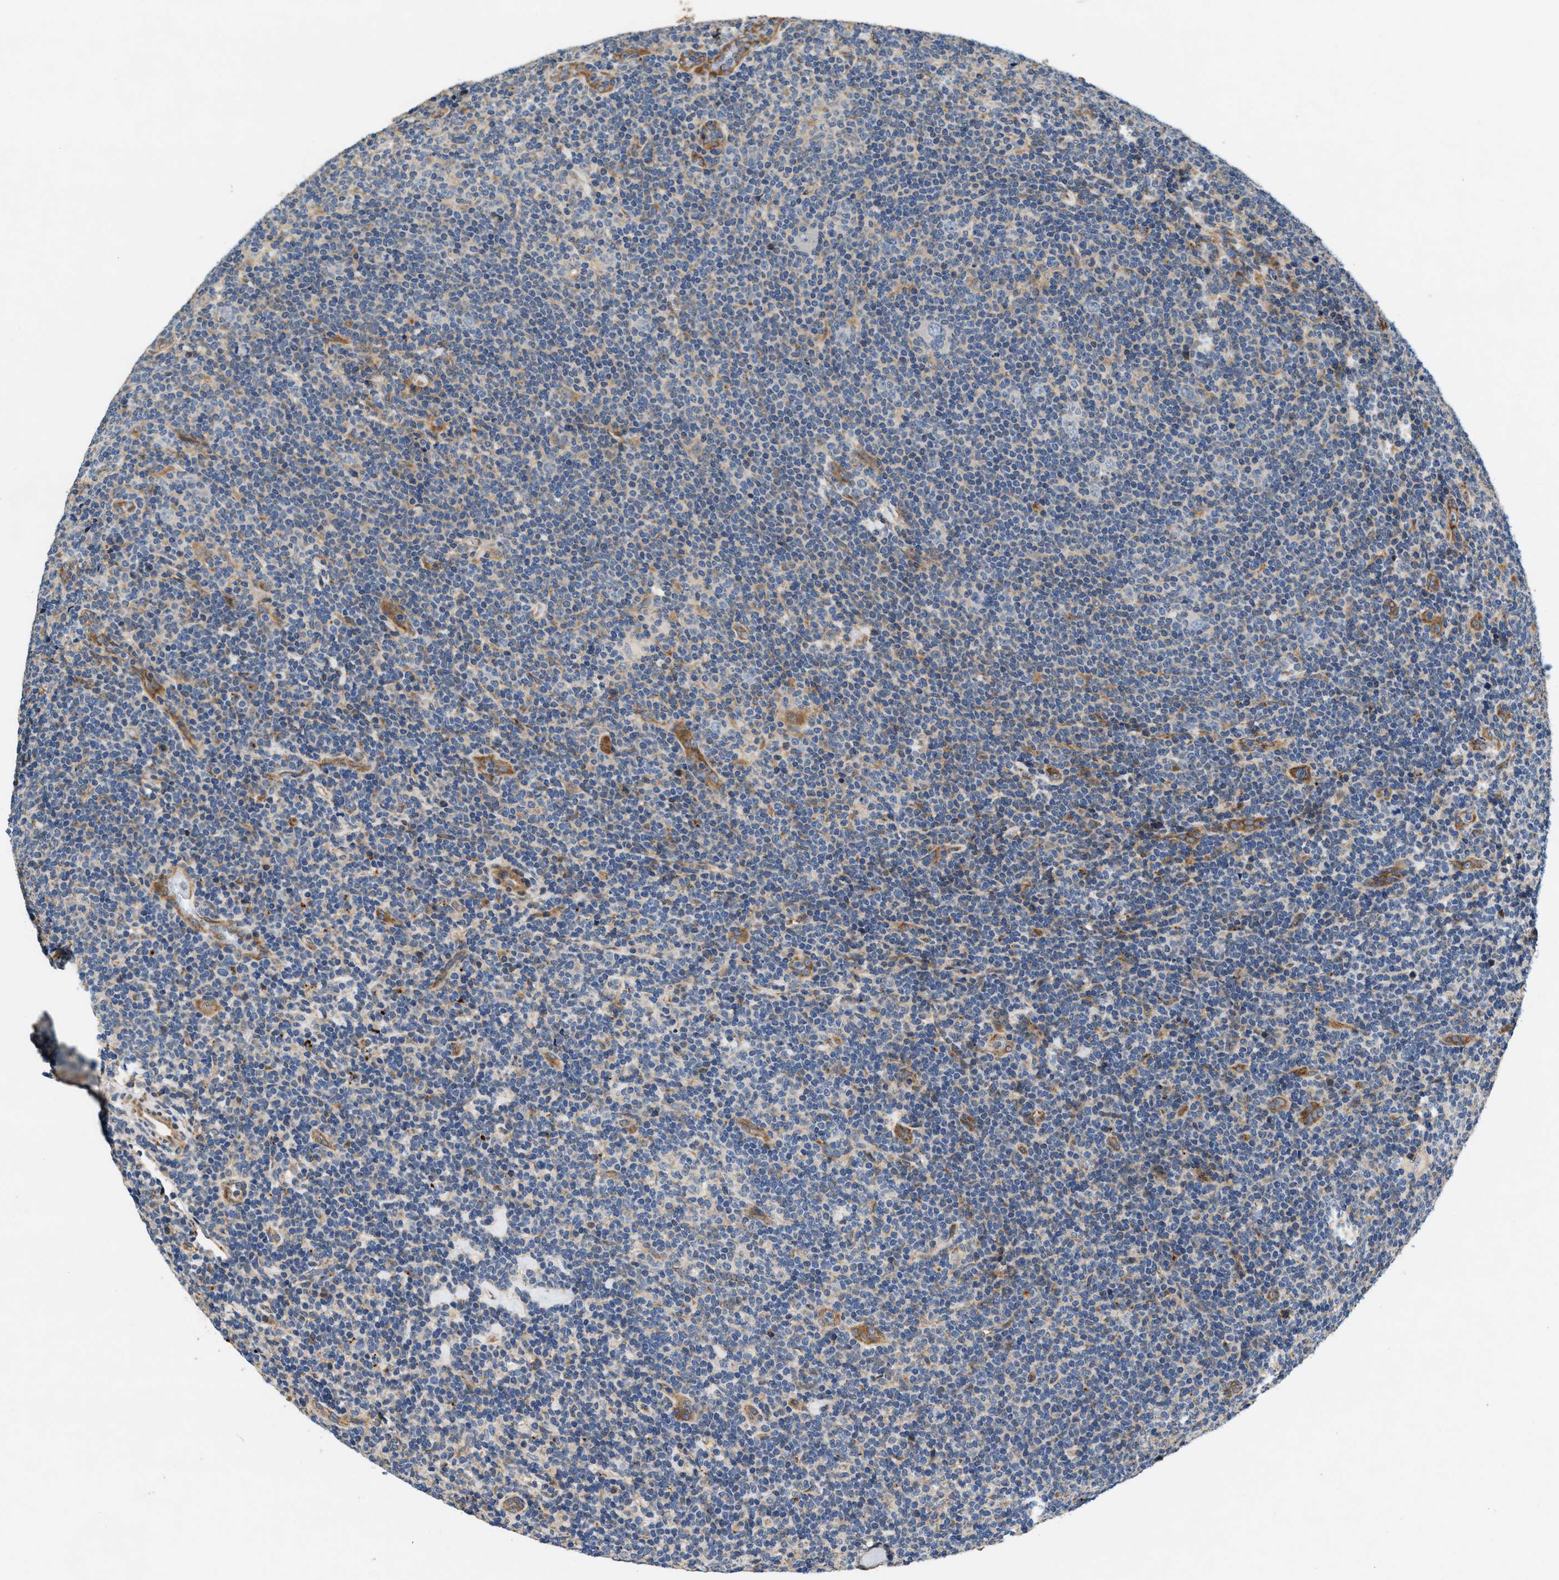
{"staining": {"intensity": "negative", "quantity": "none", "location": "none"}, "tissue": "lymphoma", "cell_type": "Tumor cells", "image_type": "cancer", "snomed": [{"axis": "morphology", "description": "Hodgkin's disease, NOS"}, {"axis": "topography", "description": "Lymph node"}], "caption": "A high-resolution micrograph shows IHC staining of lymphoma, which exhibits no significant staining in tumor cells. Nuclei are stained in blue.", "gene": "DUSP10", "patient": {"sex": "female", "age": 57}}